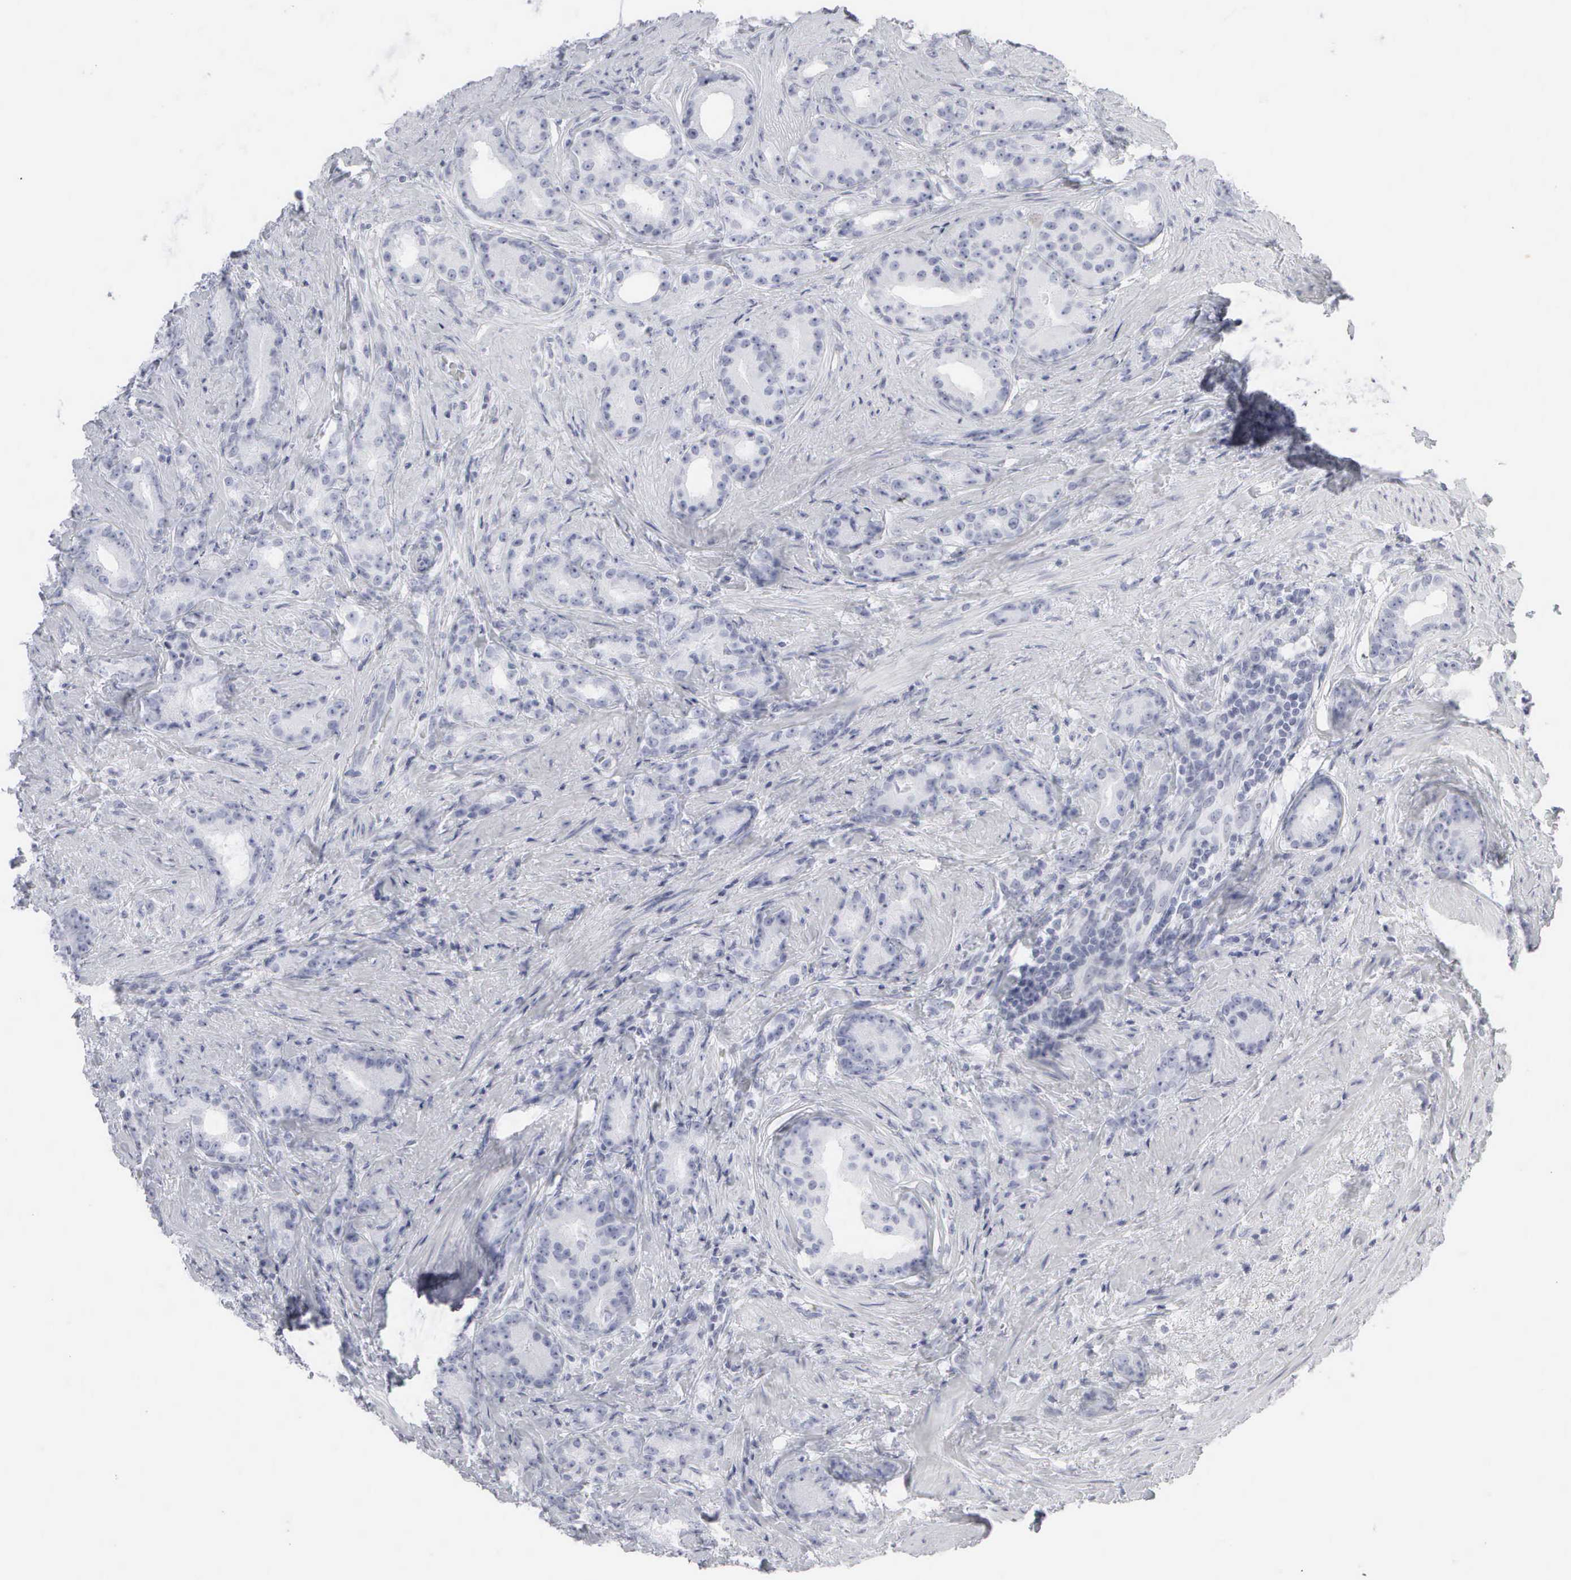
{"staining": {"intensity": "negative", "quantity": "none", "location": "none"}, "tissue": "prostate cancer", "cell_type": "Tumor cells", "image_type": "cancer", "snomed": [{"axis": "morphology", "description": "Adenocarcinoma, Medium grade"}, {"axis": "topography", "description": "Prostate"}], "caption": "Immunohistochemical staining of human prostate cancer exhibits no significant staining in tumor cells. Nuclei are stained in blue.", "gene": "KRT14", "patient": {"sex": "male", "age": 59}}